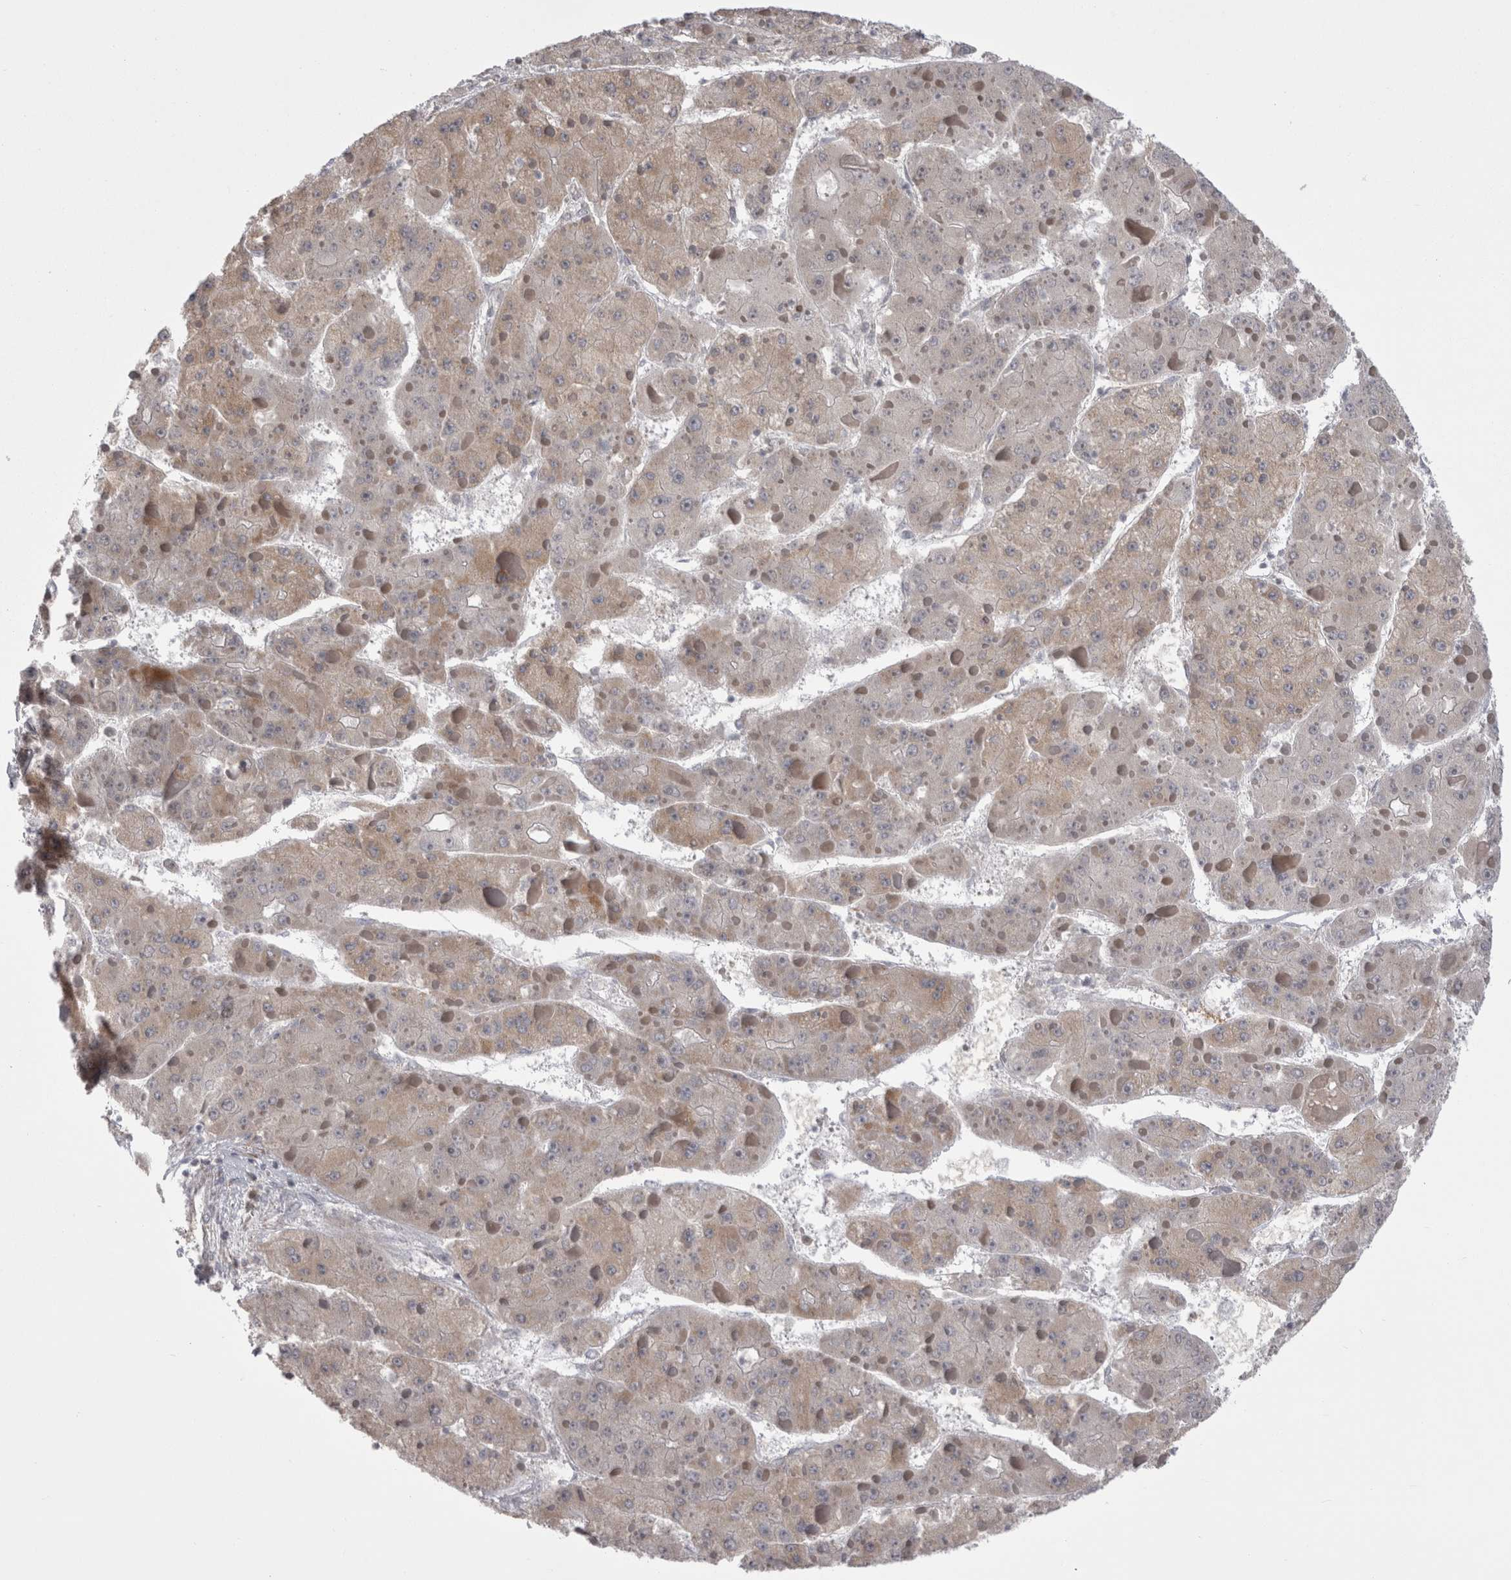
{"staining": {"intensity": "weak", "quantity": "<25%", "location": "cytoplasmic/membranous"}, "tissue": "liver cancer", "cell_type": "Tumor cells", "image_type": "cancer", "snomed": [{"axis": "morphology", "description": "Carcinoma, Hepatocellular, NOS"}, {"axis": "topography", "description": "Liver"}], "caption": "A micrograph of liver cancer stained for a protein demonstrates no brown staining in tumor cells.", "gene": "CHIC2", "patient": {"sex": "female", "age": 73}}